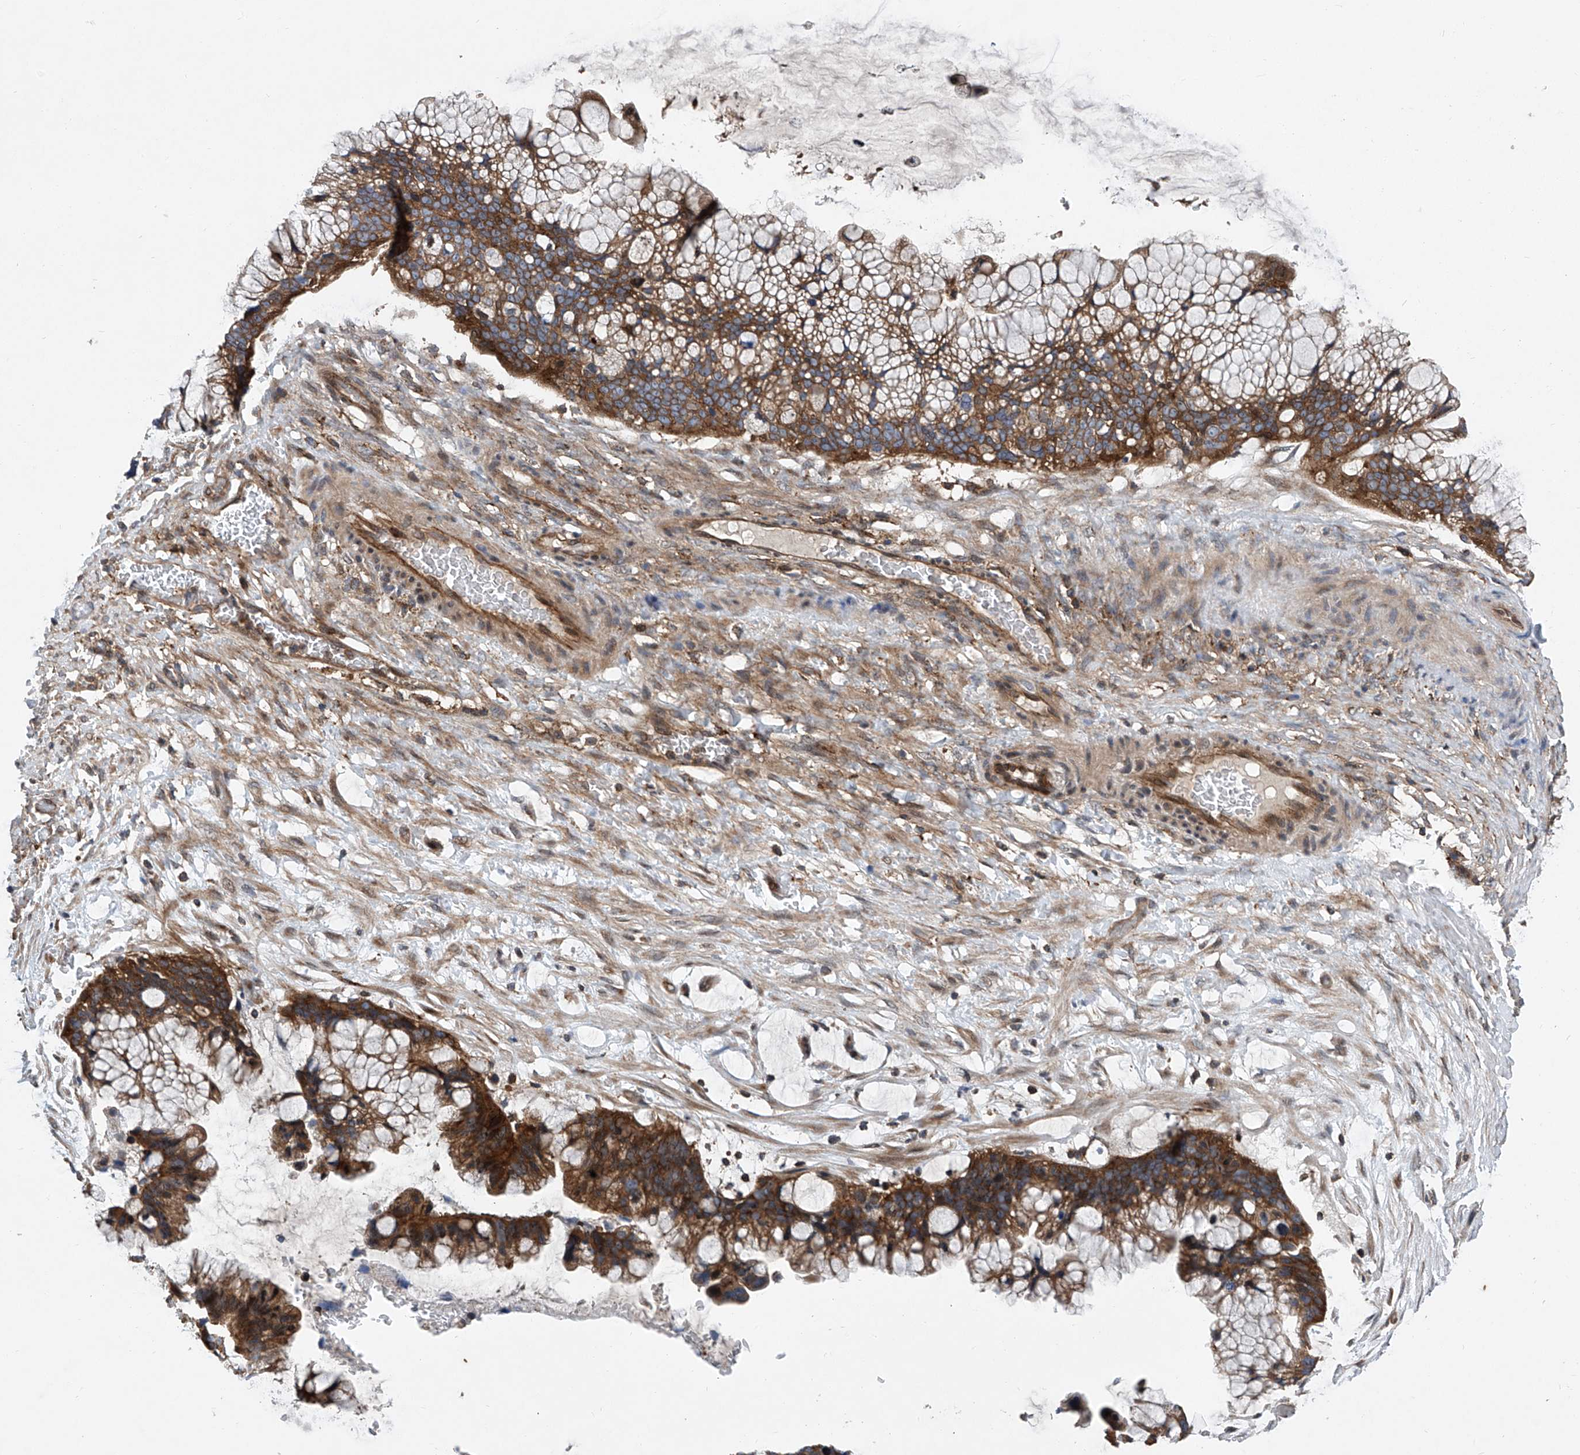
{"staining": {"intensity": "strong", "quantity": ">75%", "location": "cytoplasmic/membranous"}, "tissue": "ovarian cancer", "cell_type": "Tumor cells", "image_type": "cancer", "snomed": [{"axis": "morphology", "description": "Cystadenocarcinoma, mucinous, NOS"}, {"axis": "topography", "description": "Ovary"}], "caption": "Tumor cells display high levels of strong cytoplasmic/membranous expression in approximately >75% of cells in human ovarian cancer (mucinous cystadenocarcinoma). (Brightfield microscopy of DAB IHC at high magnification).", "gene": "SMAP1", "patient": {"sex": "female", "age": 37}}